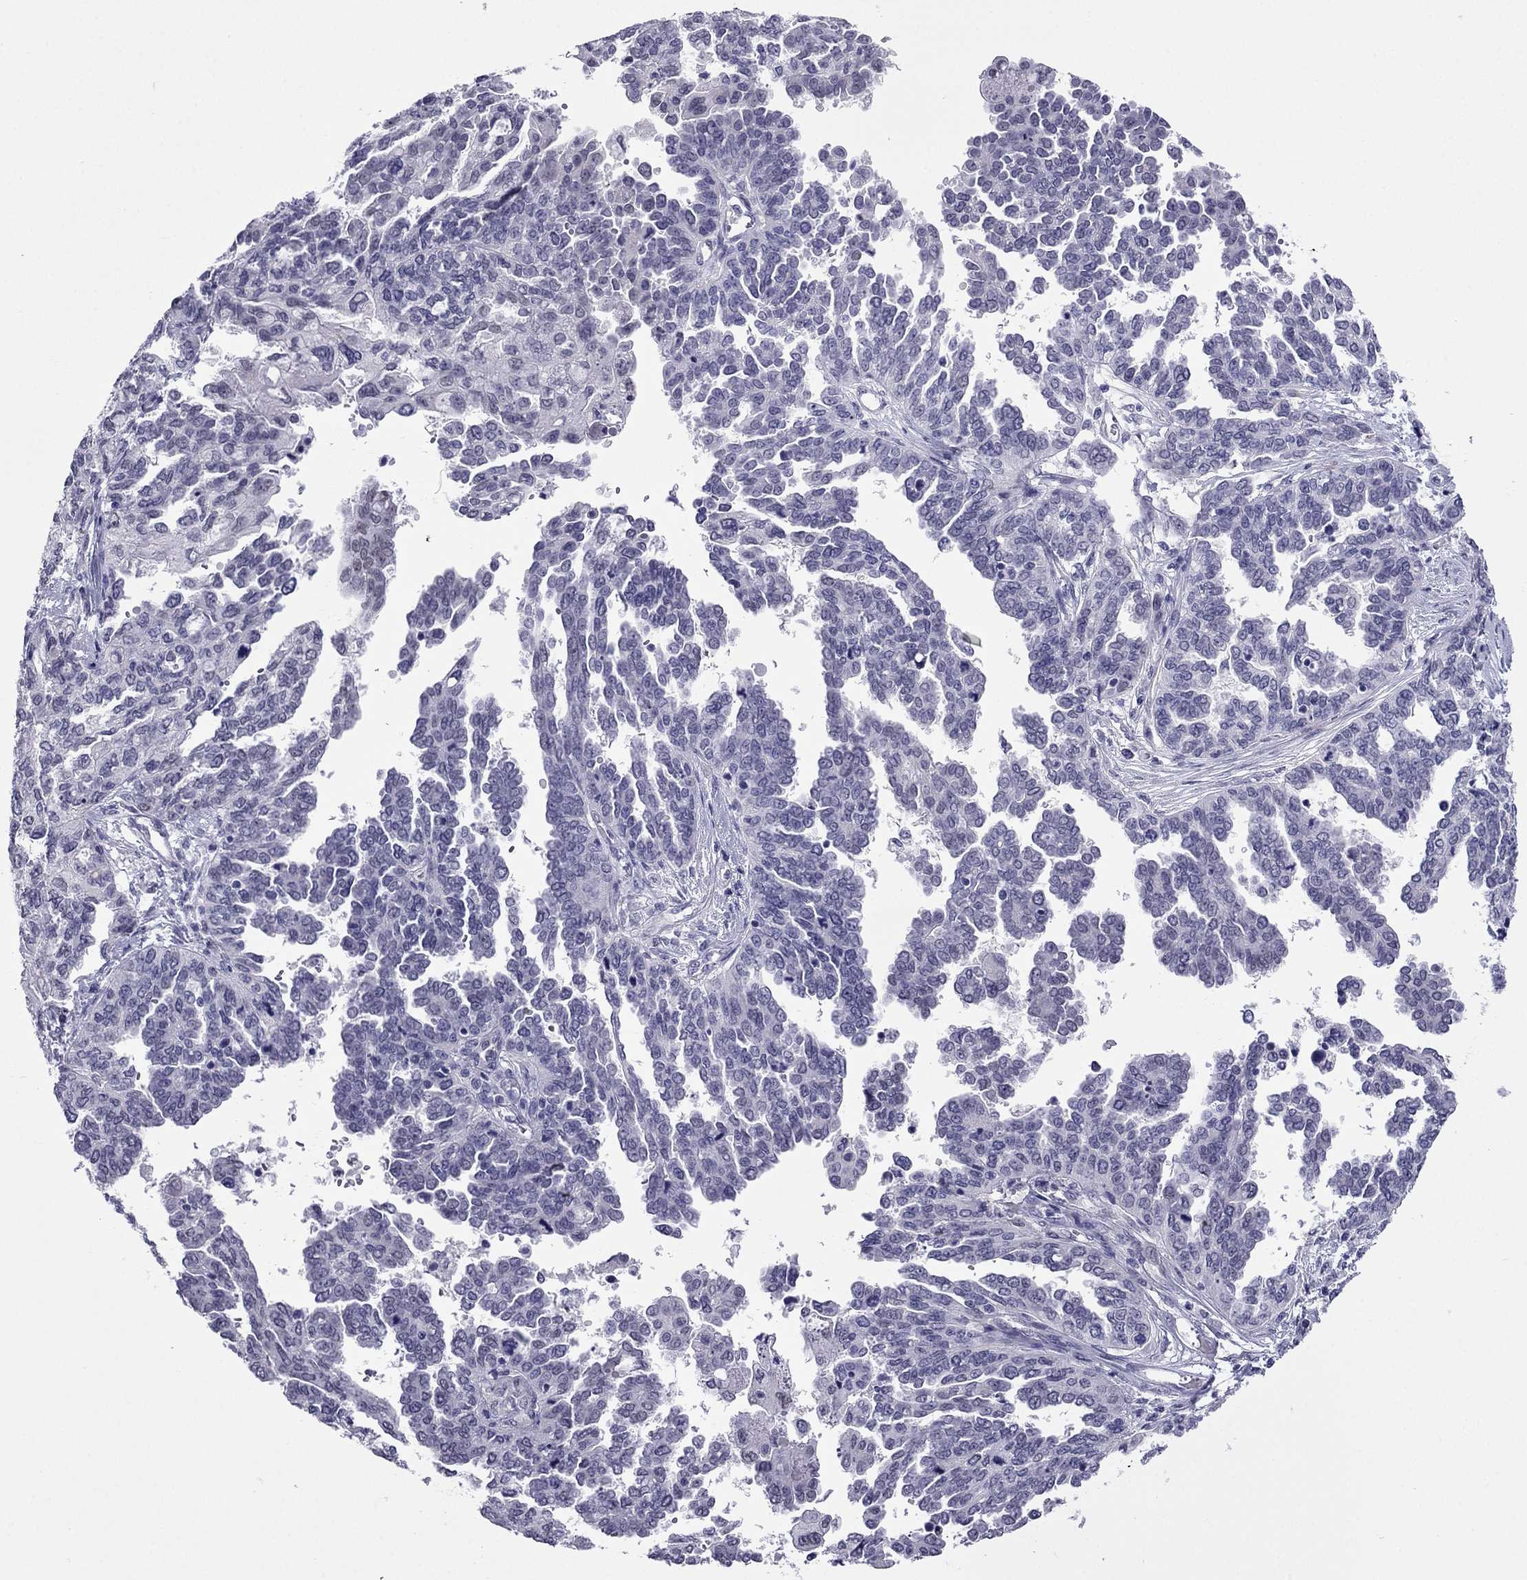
{"staining": {"intensity": "negative", "quantity": "none", "location": "none"}, "tissue": "ovarian cancer", "cell_type": "Tumor cells", "image_type": "cancer", "snomed": [{"axis": "morphology", "description": "Cystadenocarcinoma, serous, NOS"}, {"axis": "topography", "description": "Ovary"}], "caption": "This photomicrograph is of ovarian cancer (serous cystadenocarcinoma) stained with immunohistochemistry (IHC) to label a protein in brown with the nuclei are counter-stained blue. There is no expression in tumor cells.", "gene": "CROCC2", "patient": {"sex": "female", "age": 53}}